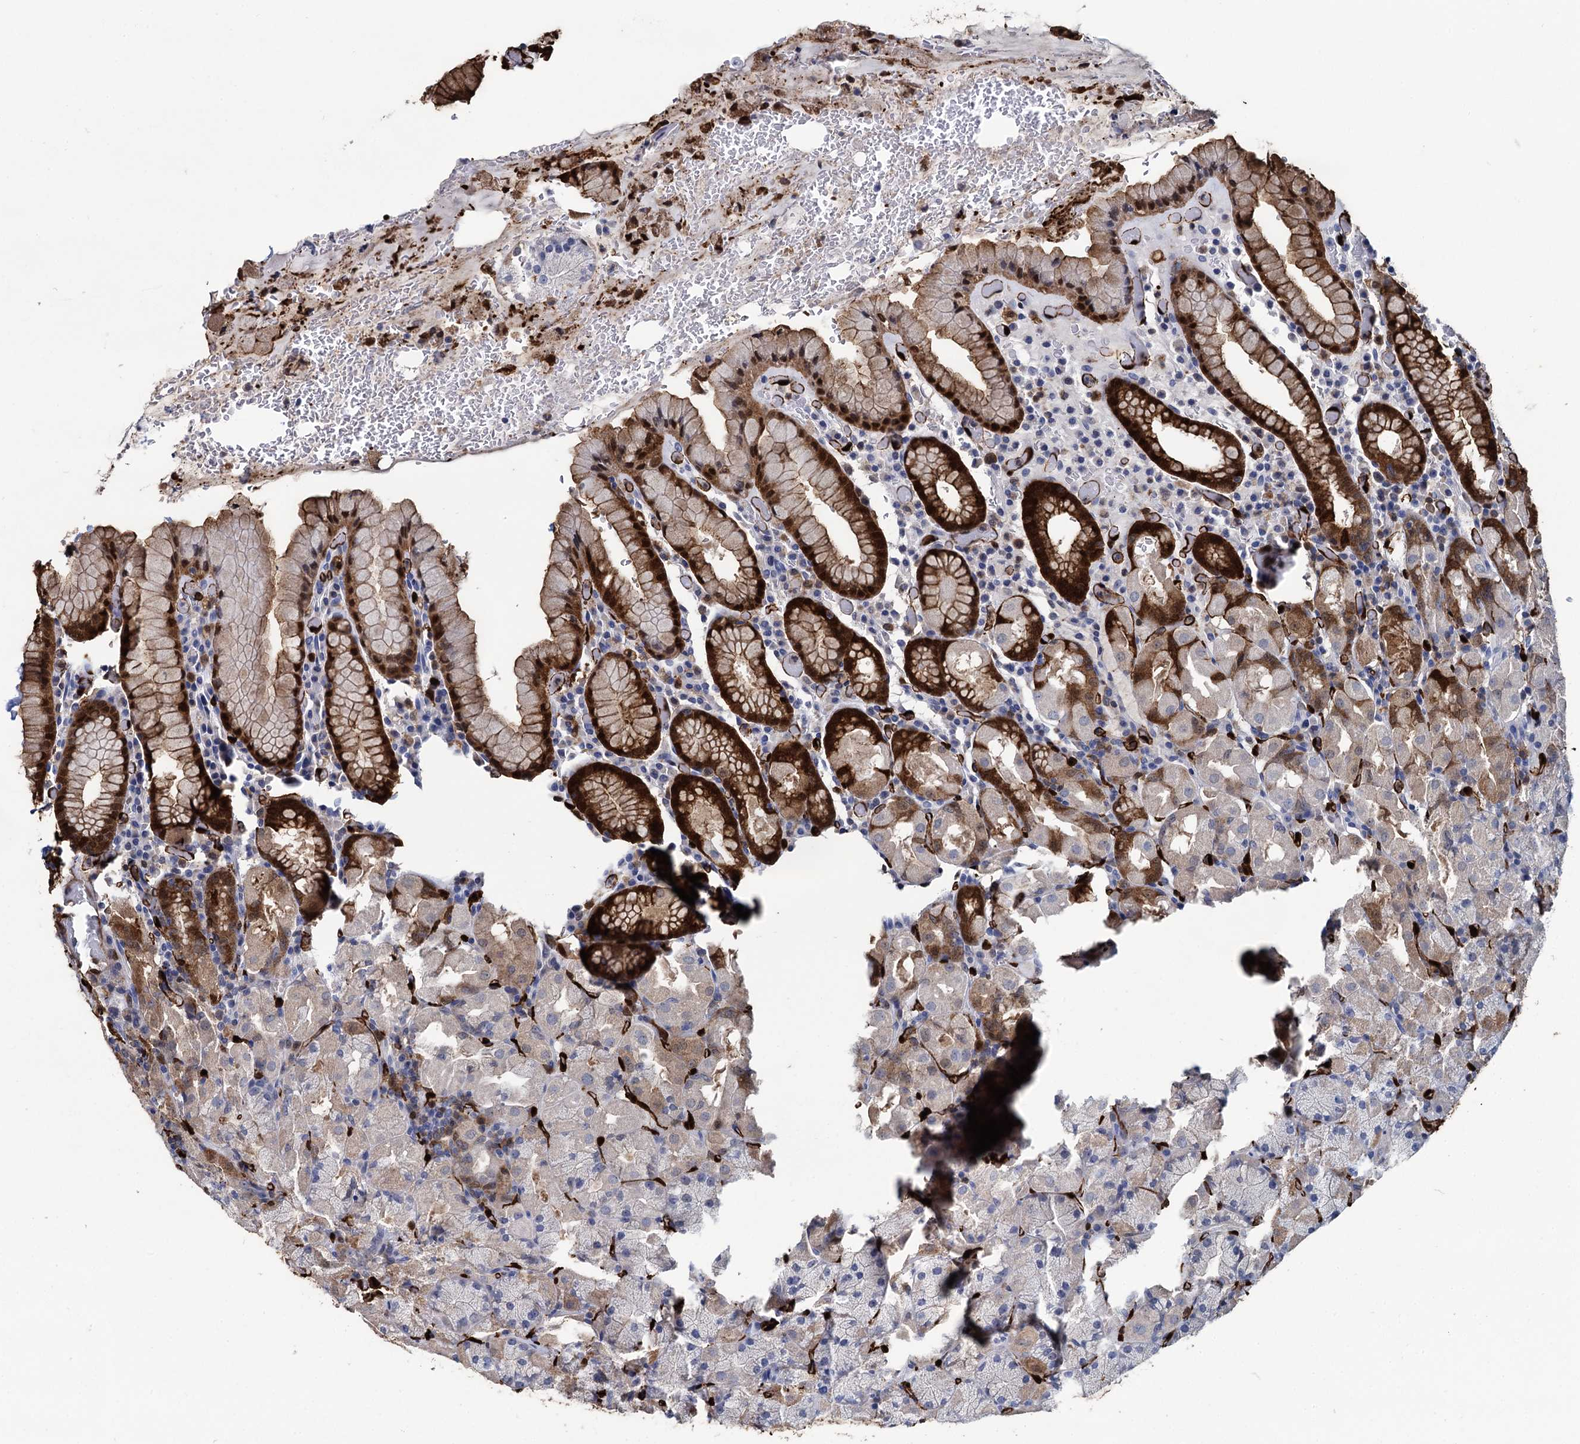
{"staining": {"intensity": "strong", "quantity": "25%-75%", "location": "cytoplasmic/membranous,nuclear"}, "tissue": "stomach", "cell_type": "Glandular cells", "image_type": "normal", "snomed": [{"axis": "morphology", "description": "Normal tissue, NOS"}, {"axis": "topography", "description": "Stomach, upper"}, {"axis": "topography", "description": "Stomach, lower"}], "caption": "An IHC image of benign tissue is shown. Protein staining in brown shows strong cytoplasmic/membranous,nuclear positivity in stomach within glandular cells.", "gene": "FABP5", "patient": {"sex": "male", "age": 80}}